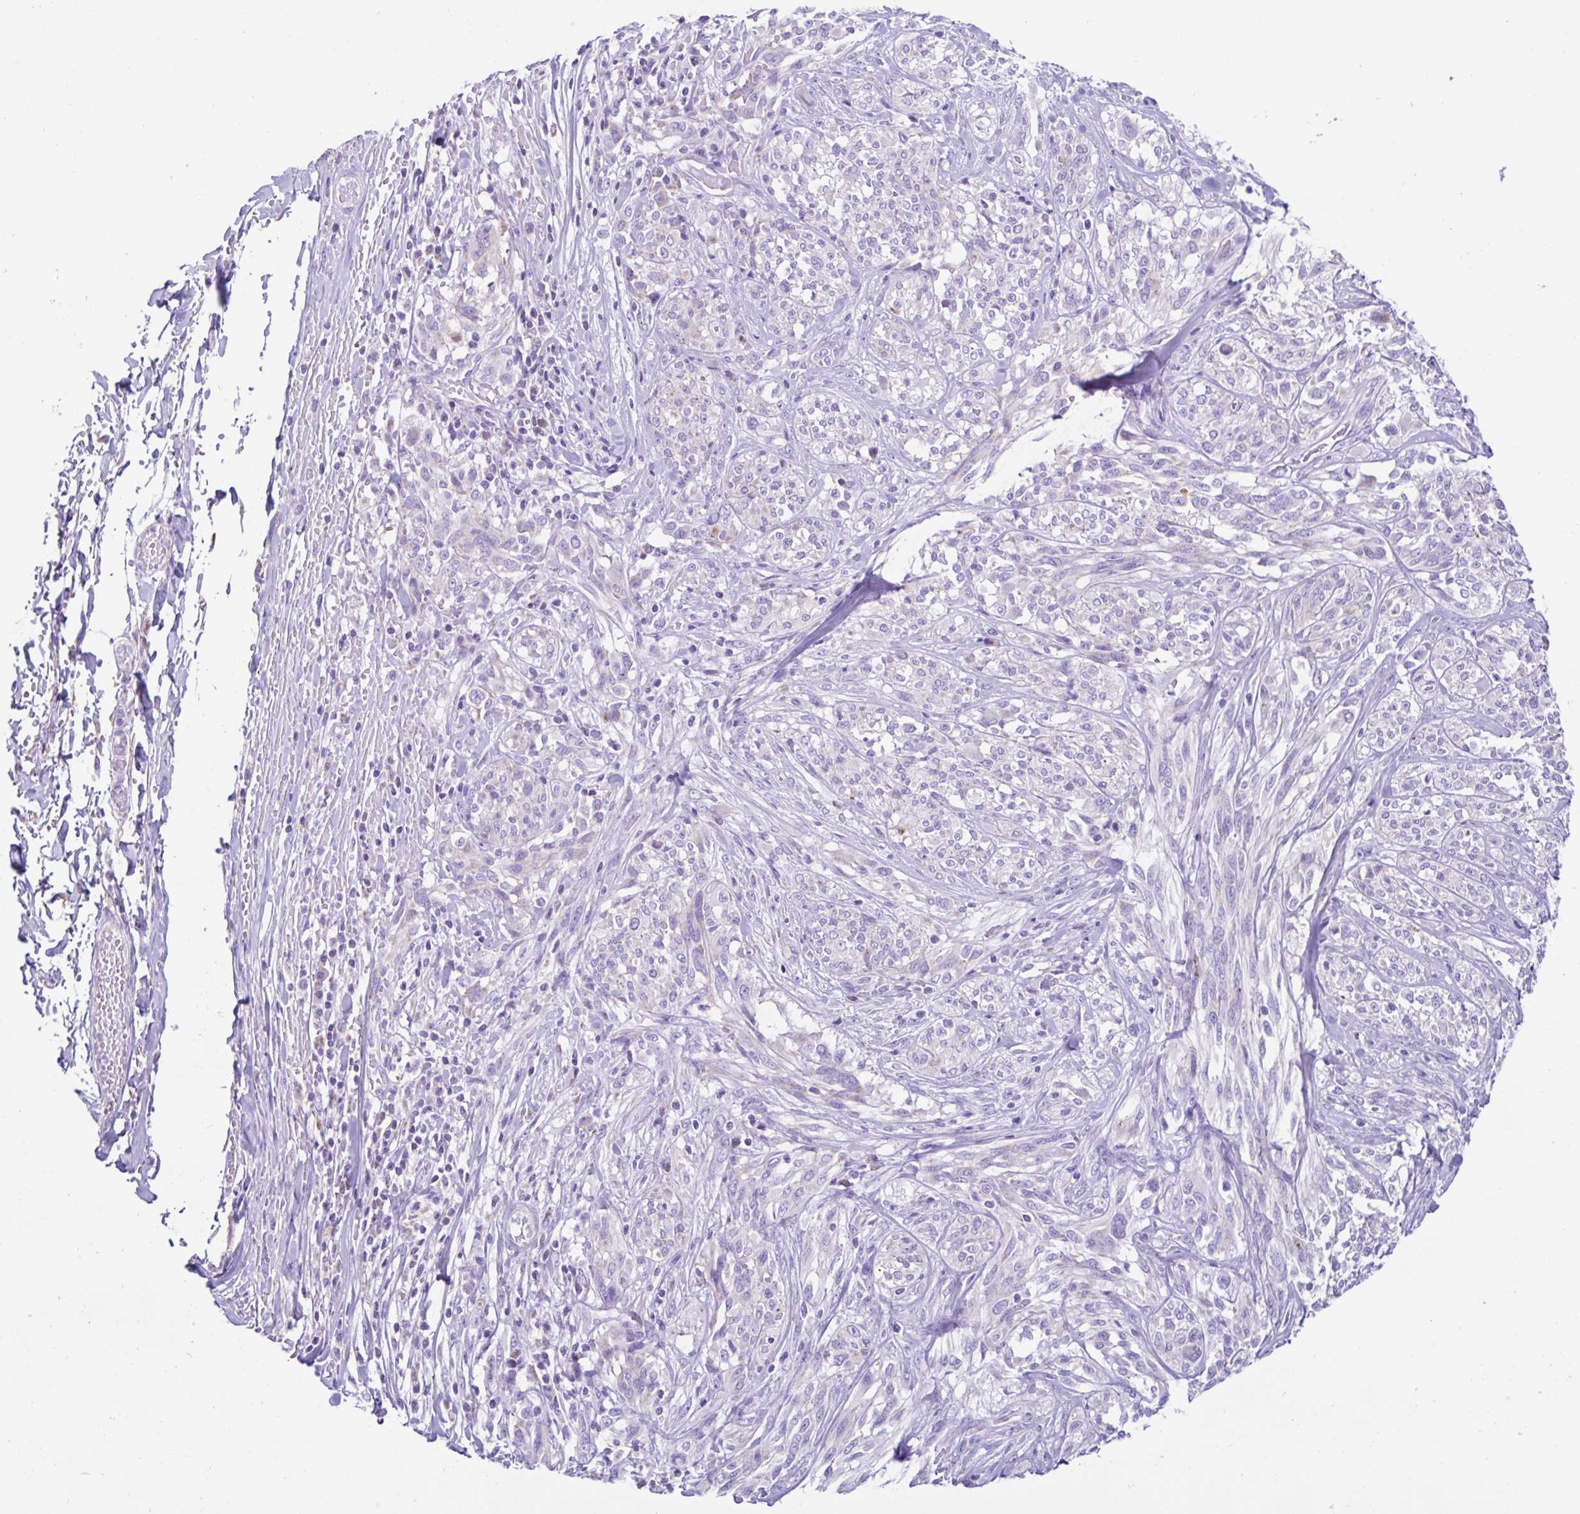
{"staining": {"intensity": "negative", "quantity": "none", "location": "none"}, "tissue": "melanoma", "cell_type": "Tumor cells", "image_type": "cancer", "snomed": [{"axis": "morphology", "description": "Malignant melanoma, NOS"}, {"axis": "topography", "description": "Skin"}], "caption": "There is no significant staining in tumor cells of melanoma.", "gene": "ACTRT3", "patient": {"sex": "female", "age": 91}}